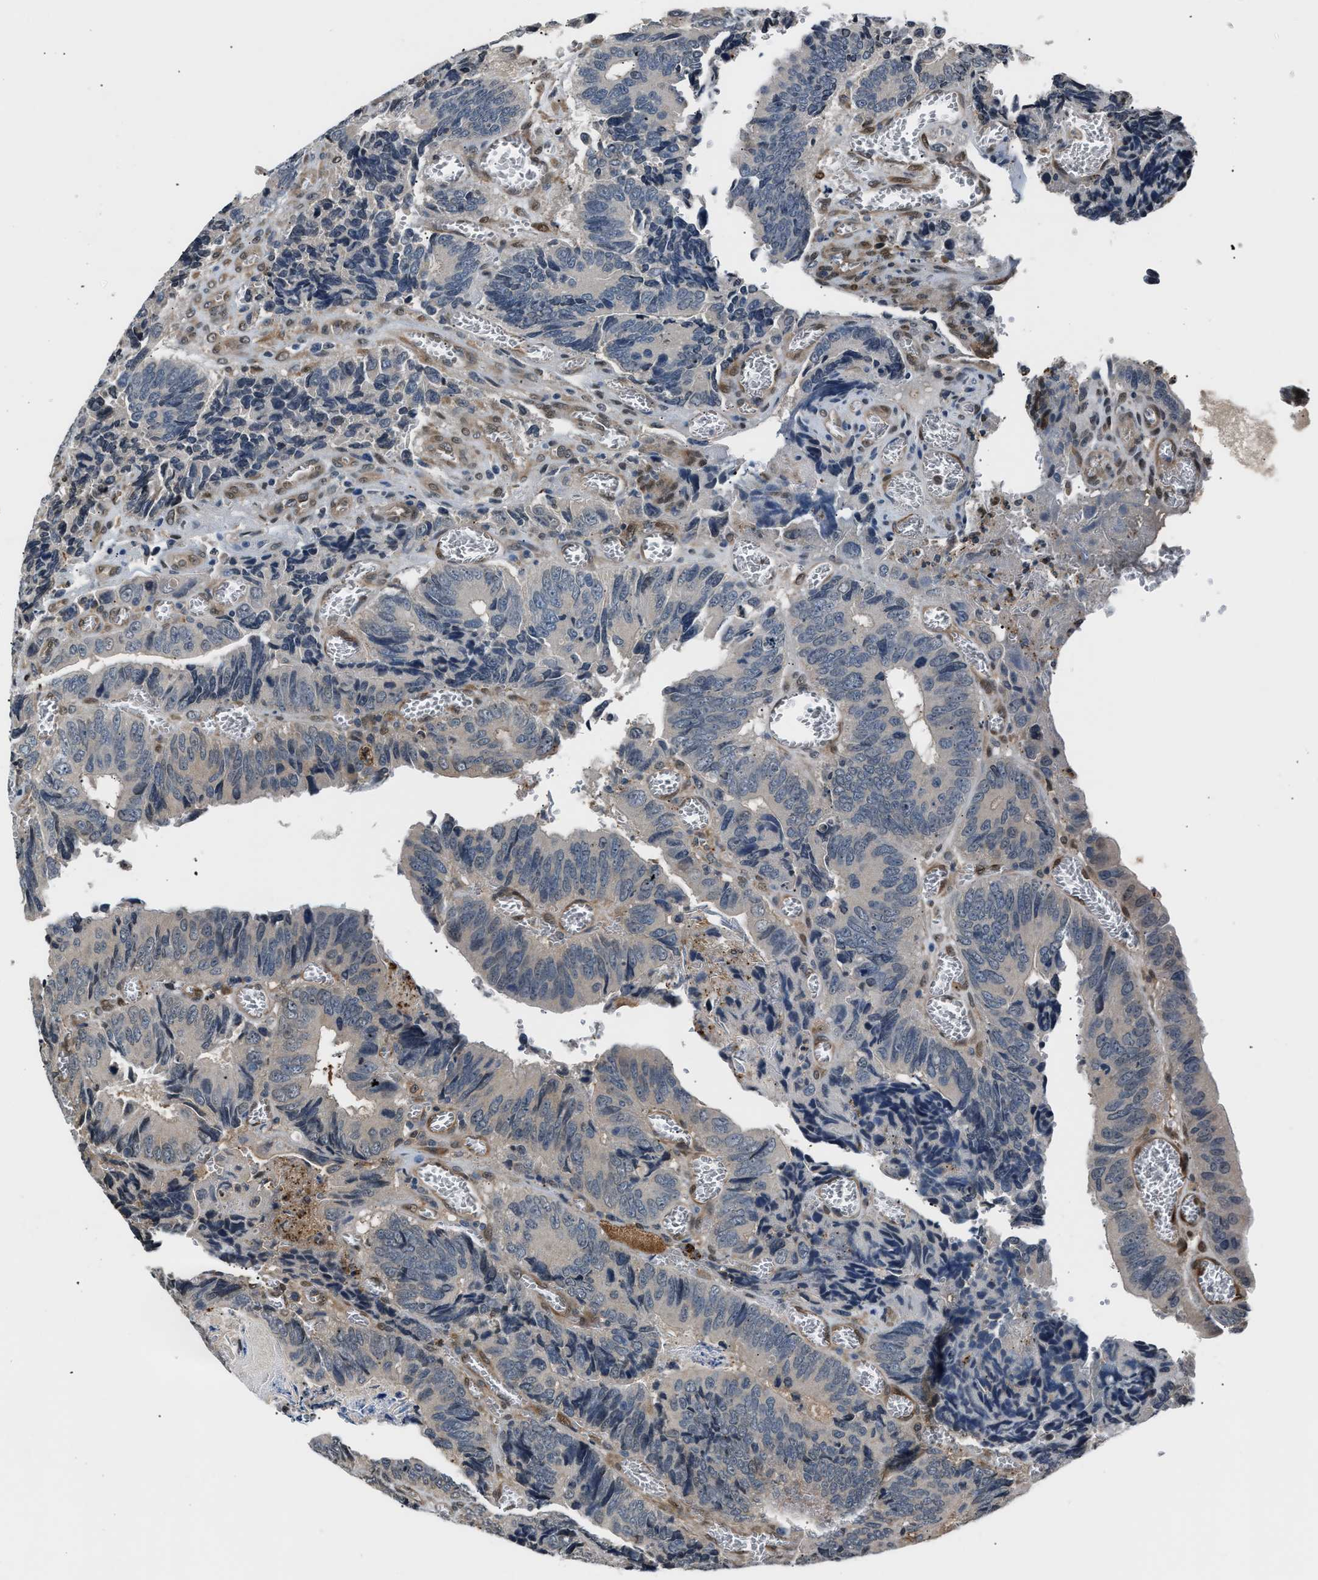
{"staining": {"intensity": "negative", "quantity": "none", "location": "none"}, "tissue": "colorectal cancer", "cell_type": "Tumor cells", "image_type": "cancer", "snomed": [{"axis": "morphology", "description": "Adenocarcinoma, NOS"}, {"axis": "topography", "description": "Colon"}], "caption": "This is an immunohistochemistry (IHC) image of colorectal adenocarcinoma. There is no staining in tumor cells.", "gene": "TP53I3", "patient": {"sex": "male", "age": 72}}